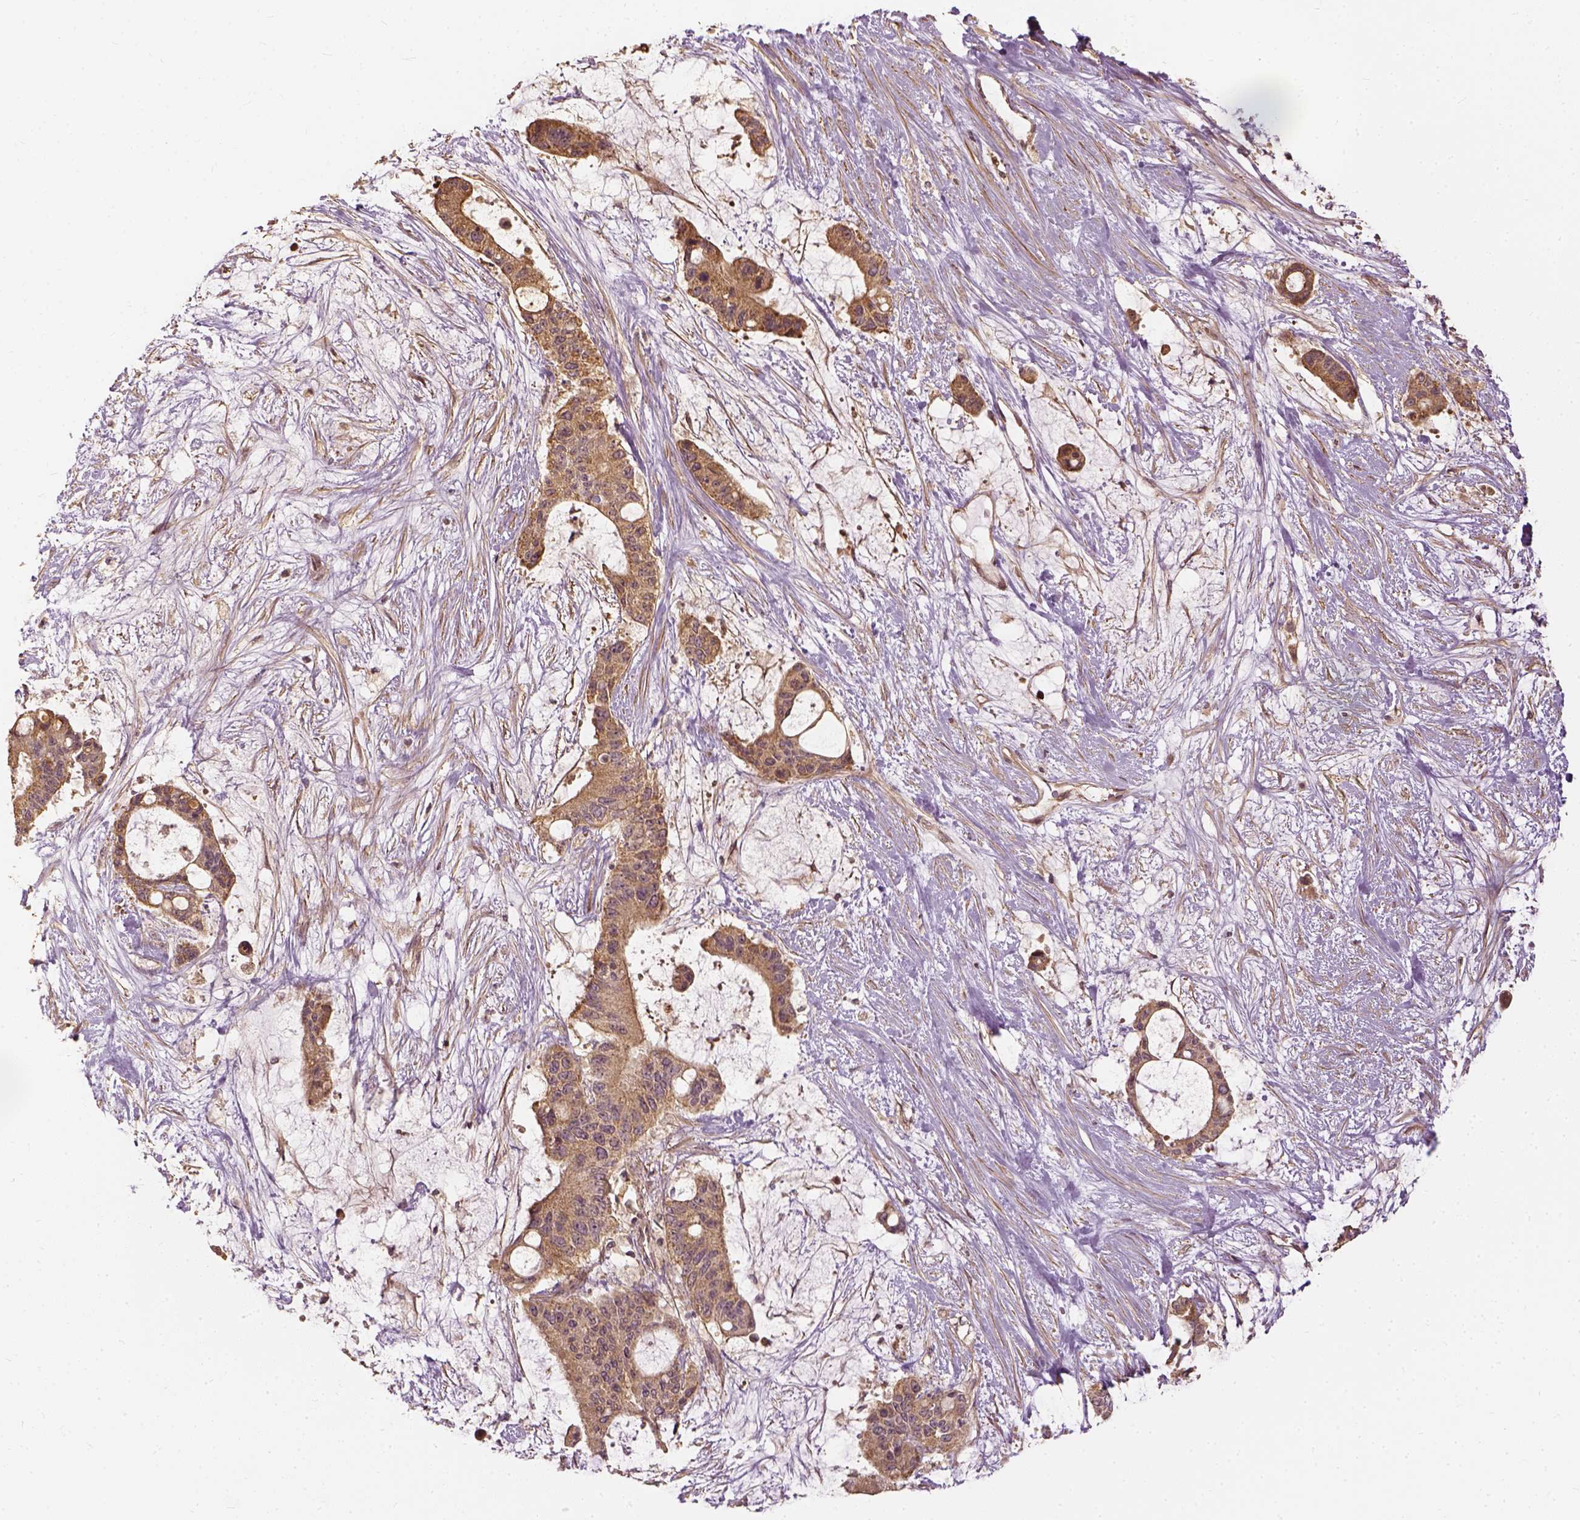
{"staining": {"intensity": "moderate", "quantity": ">75%", "location": "cytoplasmic/membranous"}, "tissue": "liver cancer", "cell_type": "Tumor cells", "image_type": "cancer", "snomed": [{"axis": "morphology", "description": "Normal tissue, NOS"}, {"axis": "morphology", "description": "Cholangiocarcinoma"}, {"axis": "topography", "description": "Liver"}, {"axis": "topography", "description": "Peripheral nerve tissue"}], "caption": "Tumor cells demonstrate medium levels of moderate cytoplasmic/membranous expression in about >75% of cells in human liver cancer. (brown staining indicates protein expression, while blue staining denotes nuclei).", "gene": "VEGFA", "patient": {"sex": "female", "age": 73}}